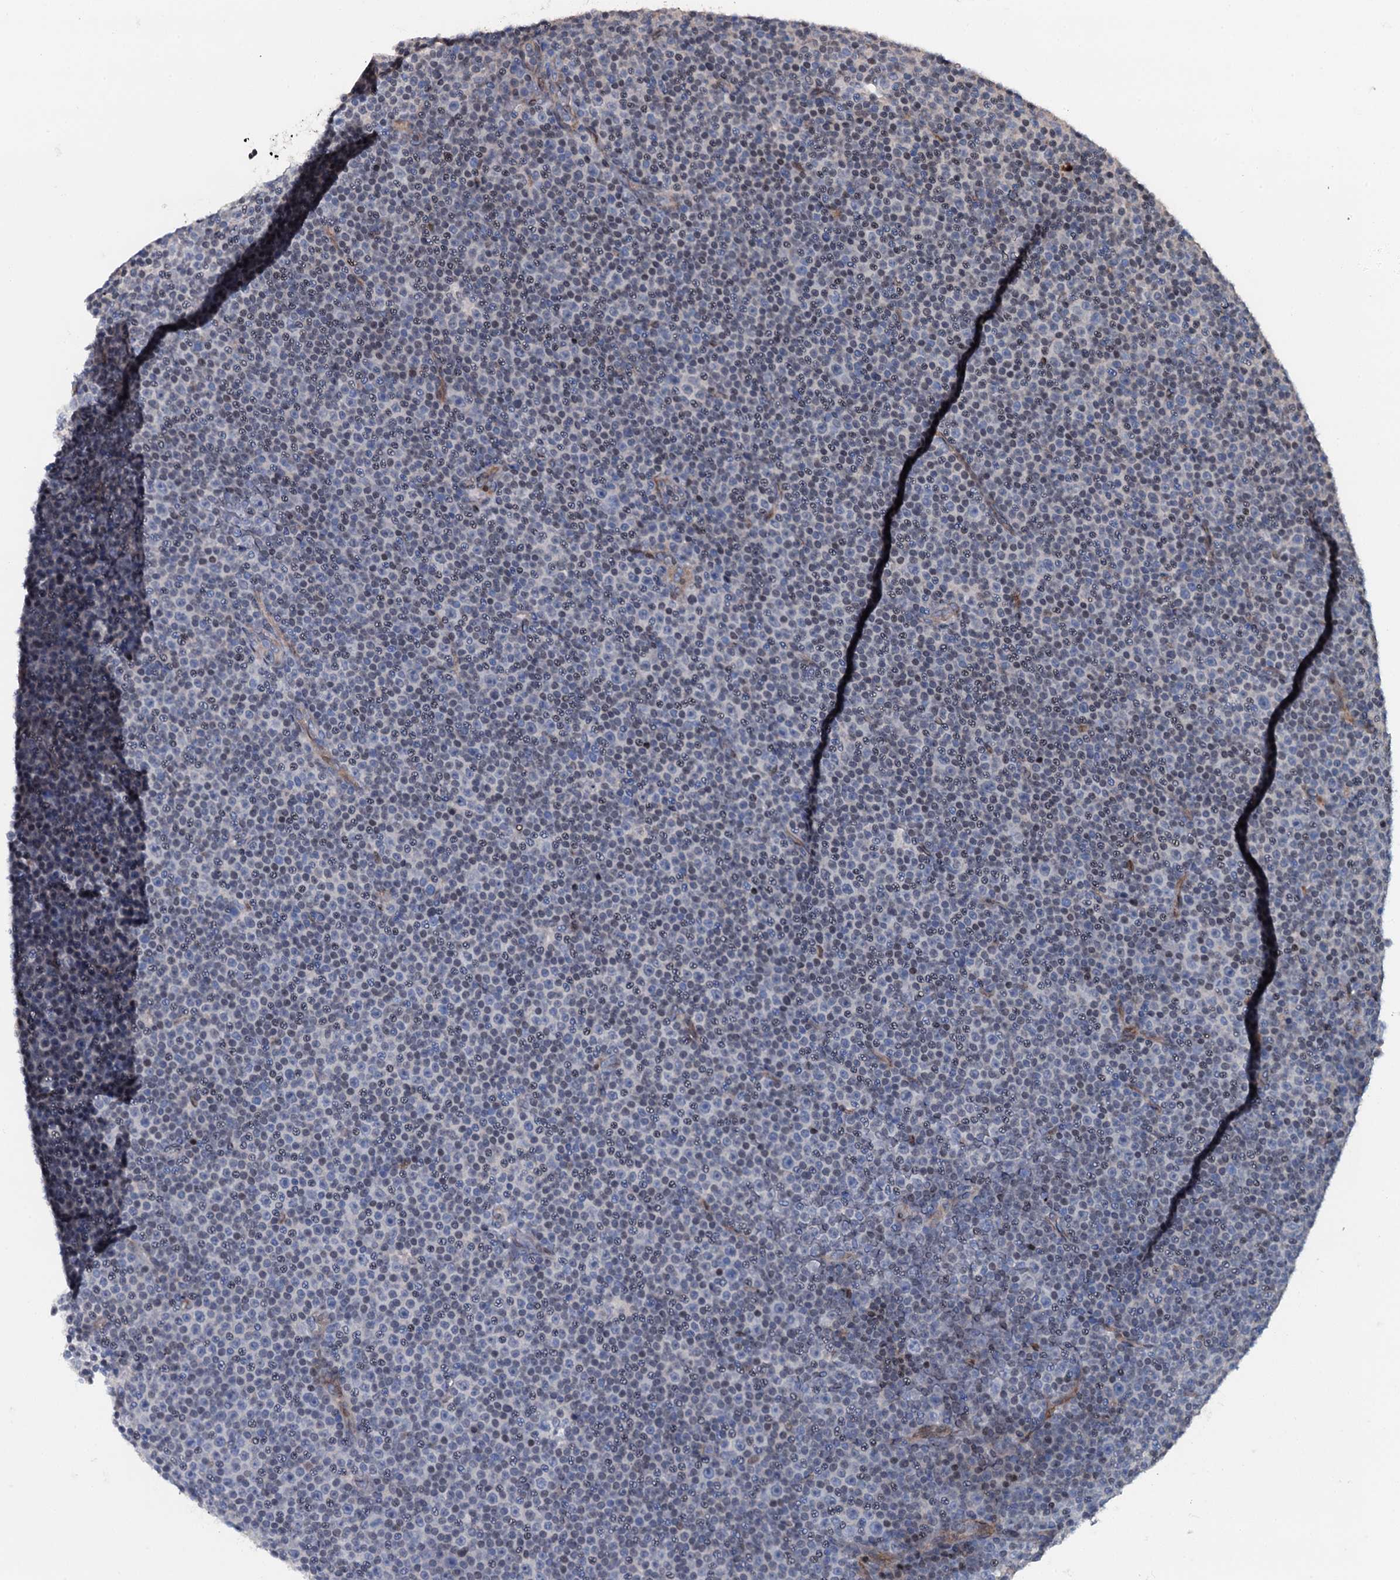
{"staining": {"intensity": "negative", "quantity": "none", "location": "none"}, "tissue": "lymphoma", "cell_type": "Tumor cells", "image_type": "cancer", "snomed": [{"axis": "morphology", "description": "Malignant lymphoma, non-Hodgkin's type, Low grade"}, {"axis": "topography", "description": "Lymph node"}], "caption": "Micrograph shows no significant protein staining in tumor cells of lymphoma. (DAB (3,3'-diaminobenzidine) IHC visualized using brightfield microscopy, high magnification).", "gene": "LYG2", "patient": {"sex": "female", "age": 67}}